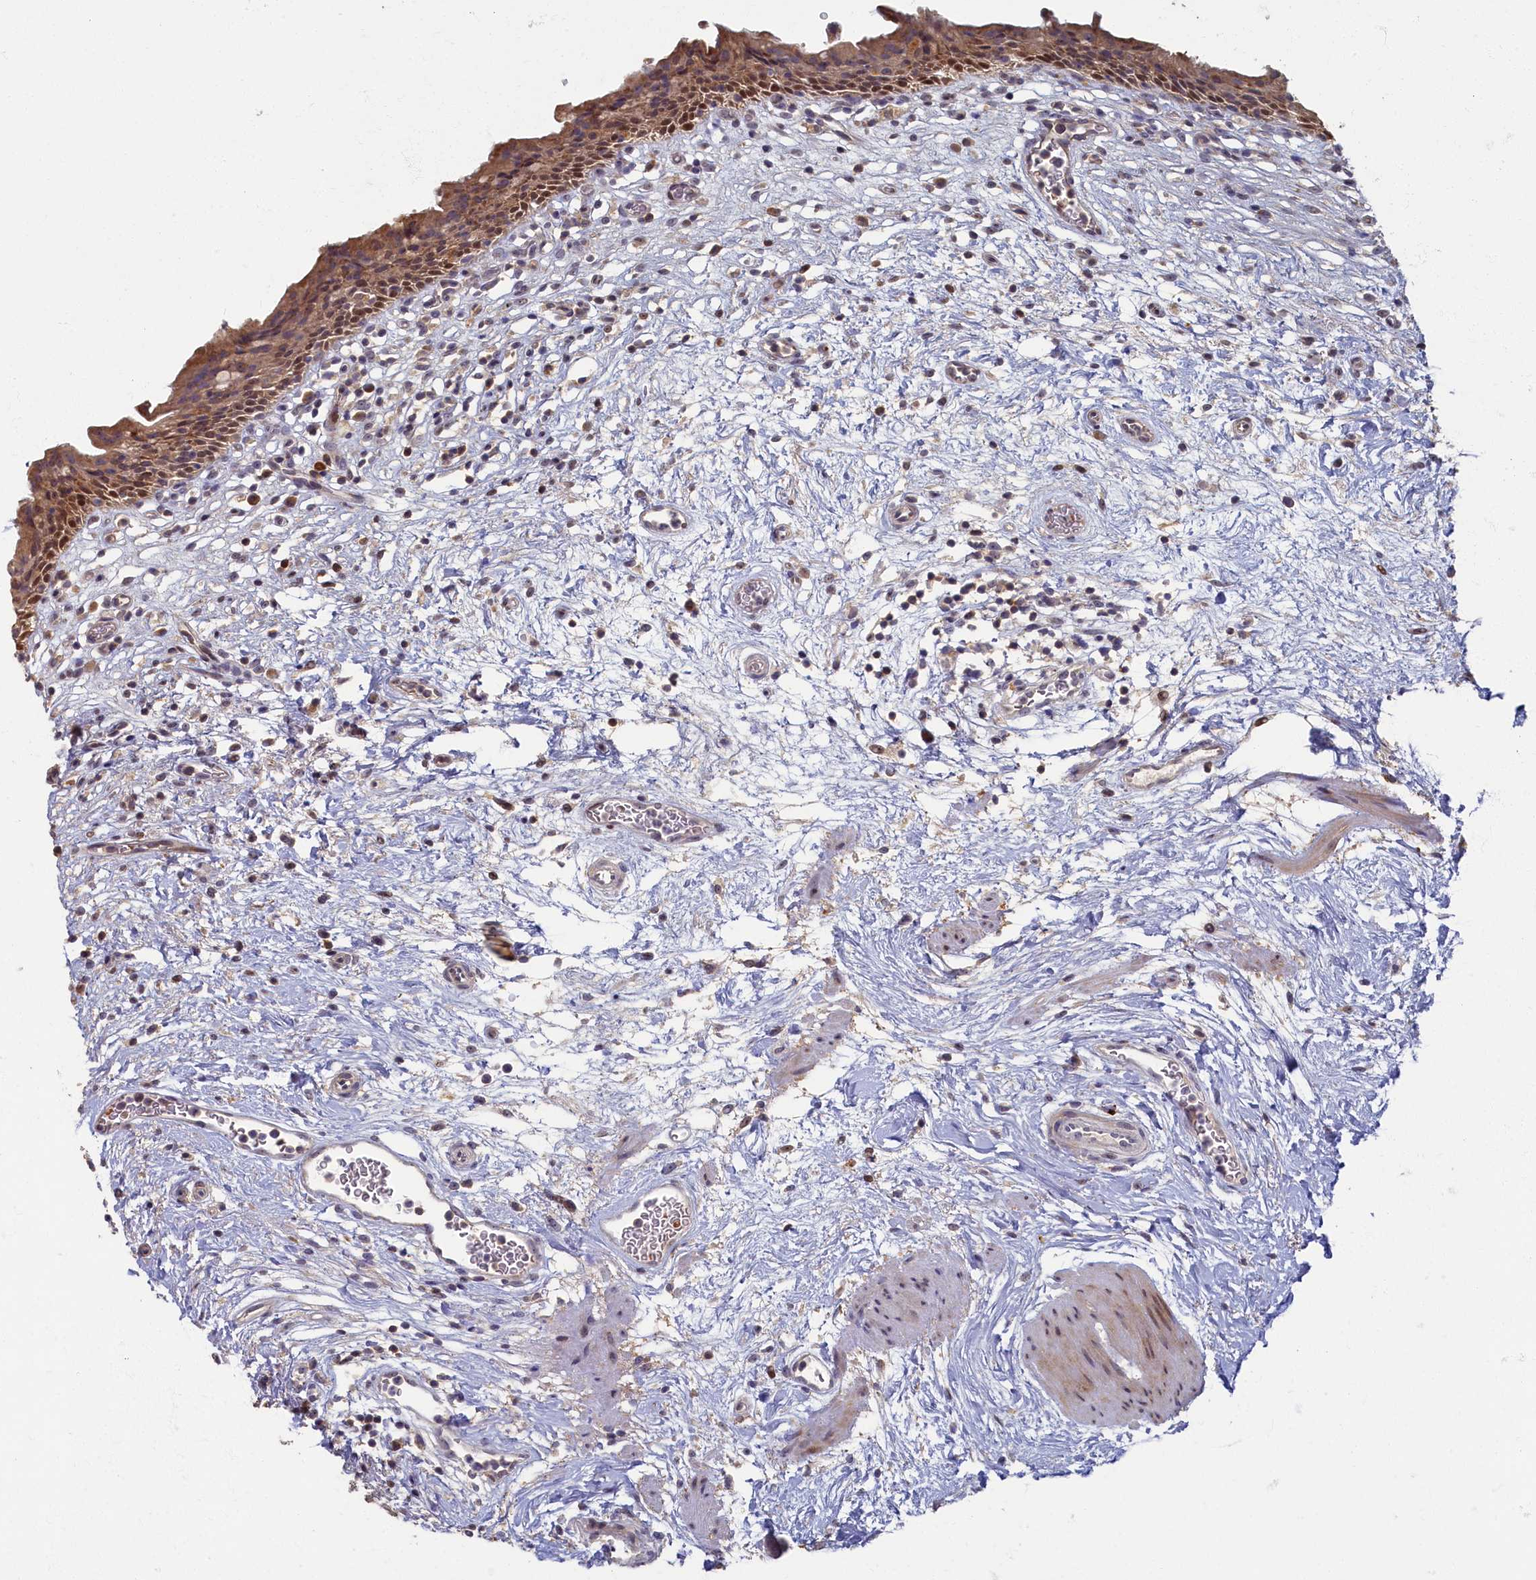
{"staining": {"intensity": "moderate", "quantity": ">75%", "location": "cytoplasmic/membranous,nuclear"}, "tissue": "urinary bladder", "cell_type": "Urothelial cells", "image_type": "normal", "snomed": [{"axis": "morphology", "description": "Normal tissue, NOS"}, {"axis": "morphology", "description": "Inflammation, NOS"}, {"axis": "topography", "description": "Urinary bladder"}], "caption": "Protein staining of normal urinary bladder shows moderate cytoplasmic/membranous,nuclear expression in about >75% of urothelial cells.", "gene": "HUNK", "patient": {"sex": "male", "age": 63}}